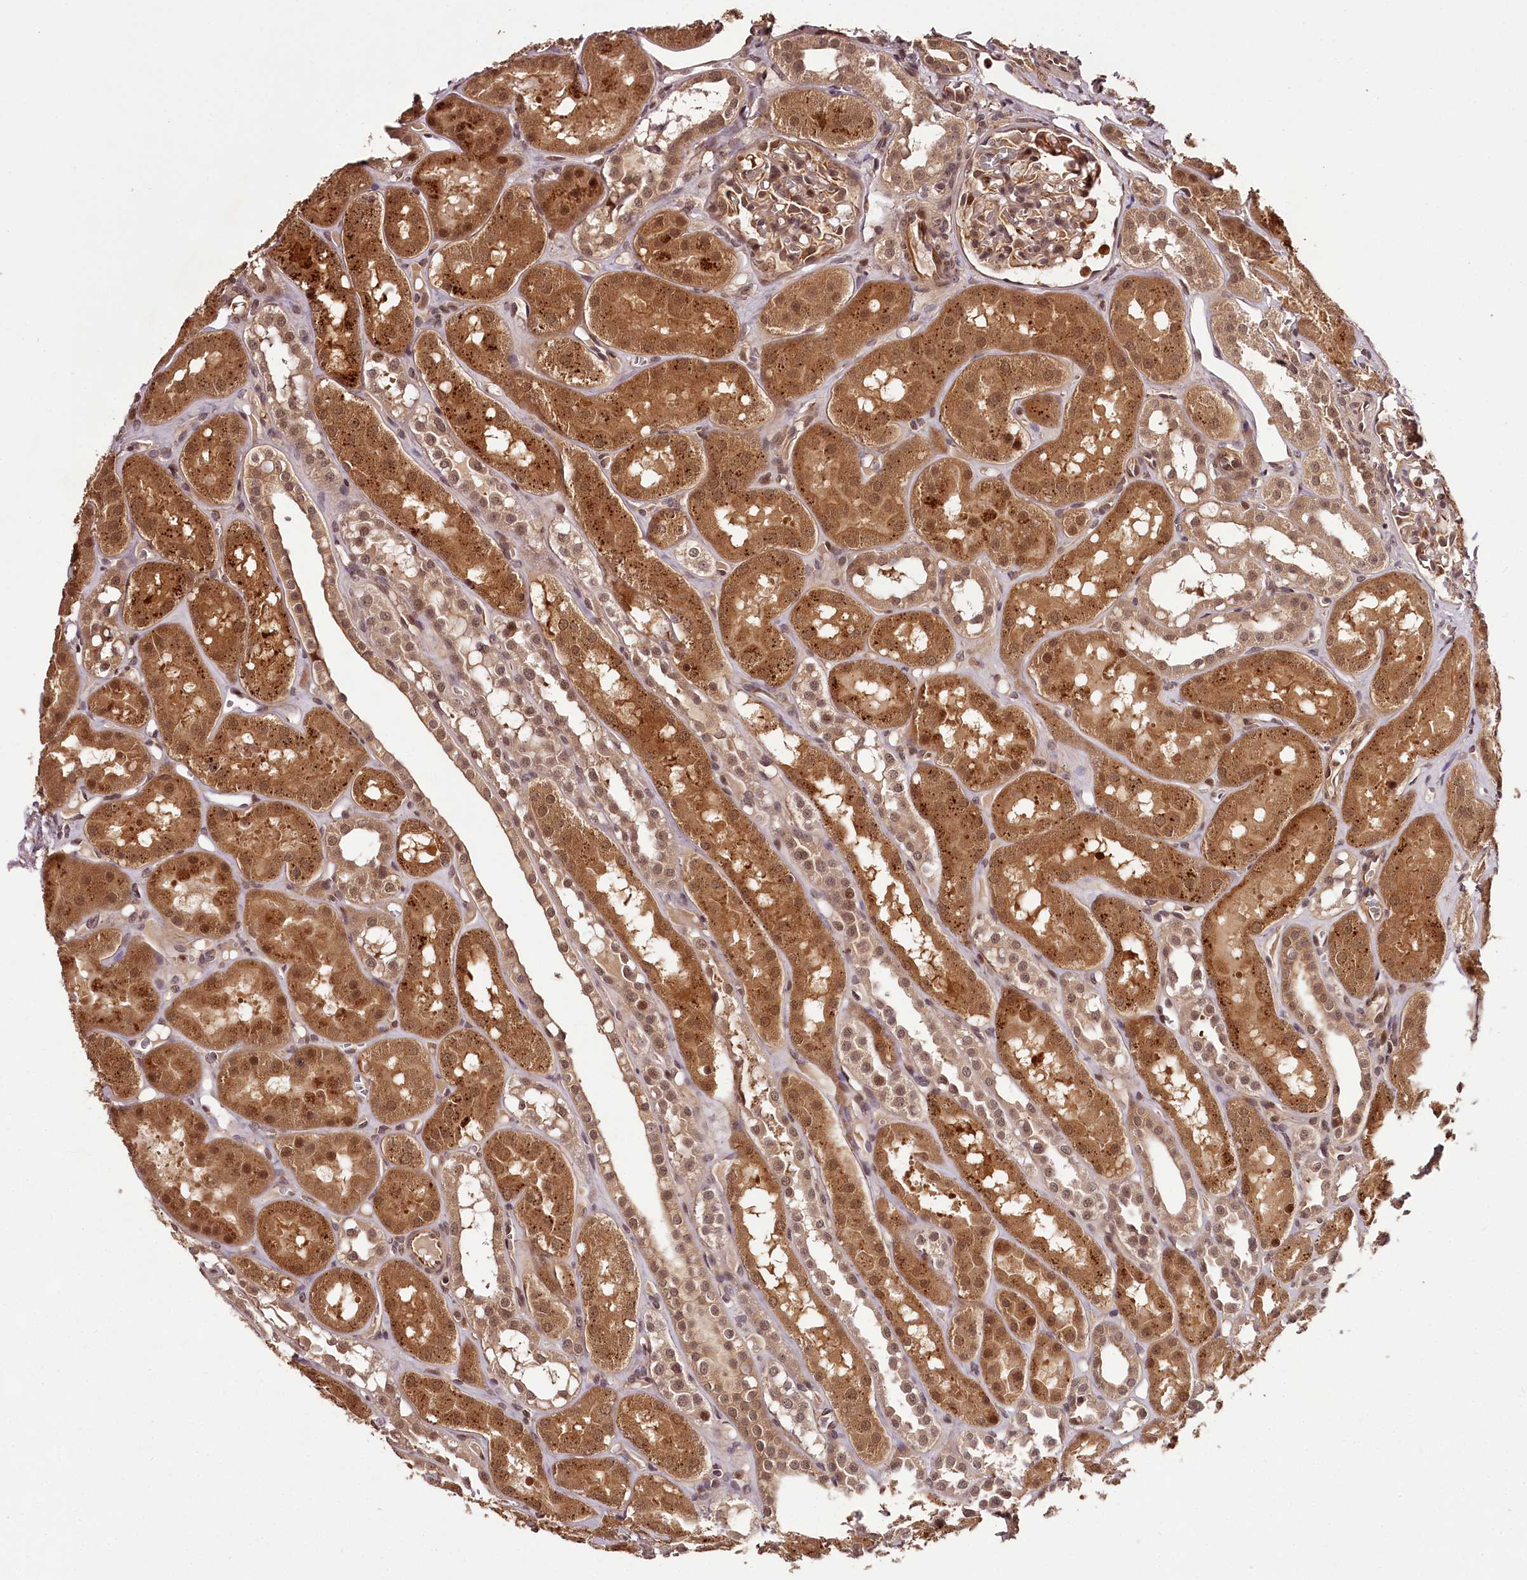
{"staining": {"intensity": "moderate", "quantity": ">75%", "location": "cytoplasmic/membranous,nuclear"}, "tissue": "kidney", "cell_type": "Cells in glomeruli", "image_type": "normal", "snomed": [{"axis": "morphology", "description": "Normal tissue, NOS"}, {"axis": "topography", "description": "Kidney"}], "caption": "Immunohistochemistry (IHC) (DAB) staining of unremarkable kidney exhibits moderate cytoplasmic/membranous,nuclear protein staining in about >75% of cells in glomeruli. (IHC, brightfield microscopy, high magnification).", "gene": "MAML3", "patient": {"sex": "male", "age": 16}}